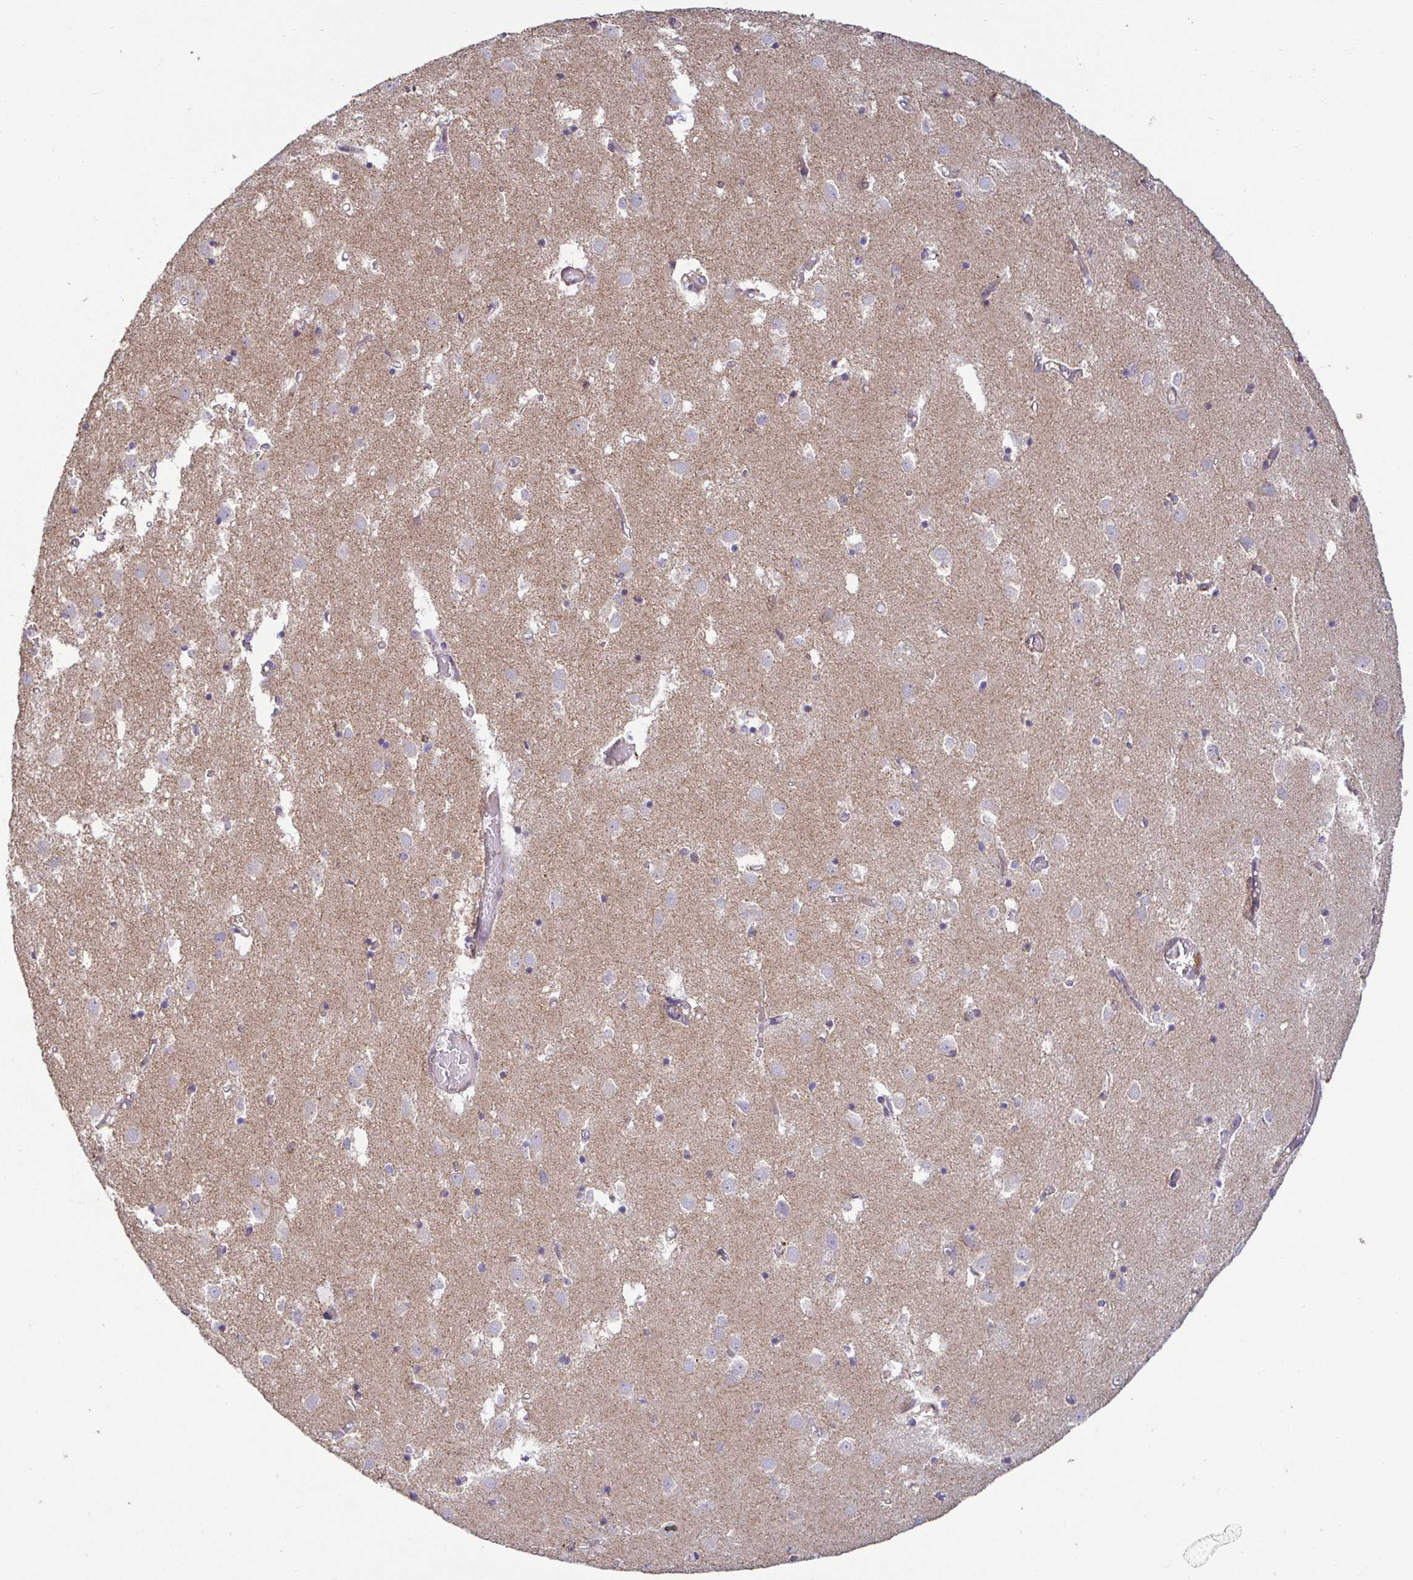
{"staining": {"intensity": "negative", "quantity": "none", "location": "none"}, "tissue": "caudate", "cell_type": "Glial cells", "image_type": "normal", "snomed": [{"axis": "morphology", "description": "Normal tissue, NOS"}, {"axis": "topography", "description": "Lateral ventricle wall"}], "caption": "DAB (3,3'-diaminobenzidine) immunohistochemical staining of unremarkable human caudate shows no significant staining in glial cells. The staining was performed using DAB to visualize the protein expression in brown, while the nuclei were stained in blue with hematoxylin (Magnification: 20x).", "gene": "SPRY1", "patient": {"sex": "male", "age": 70}}